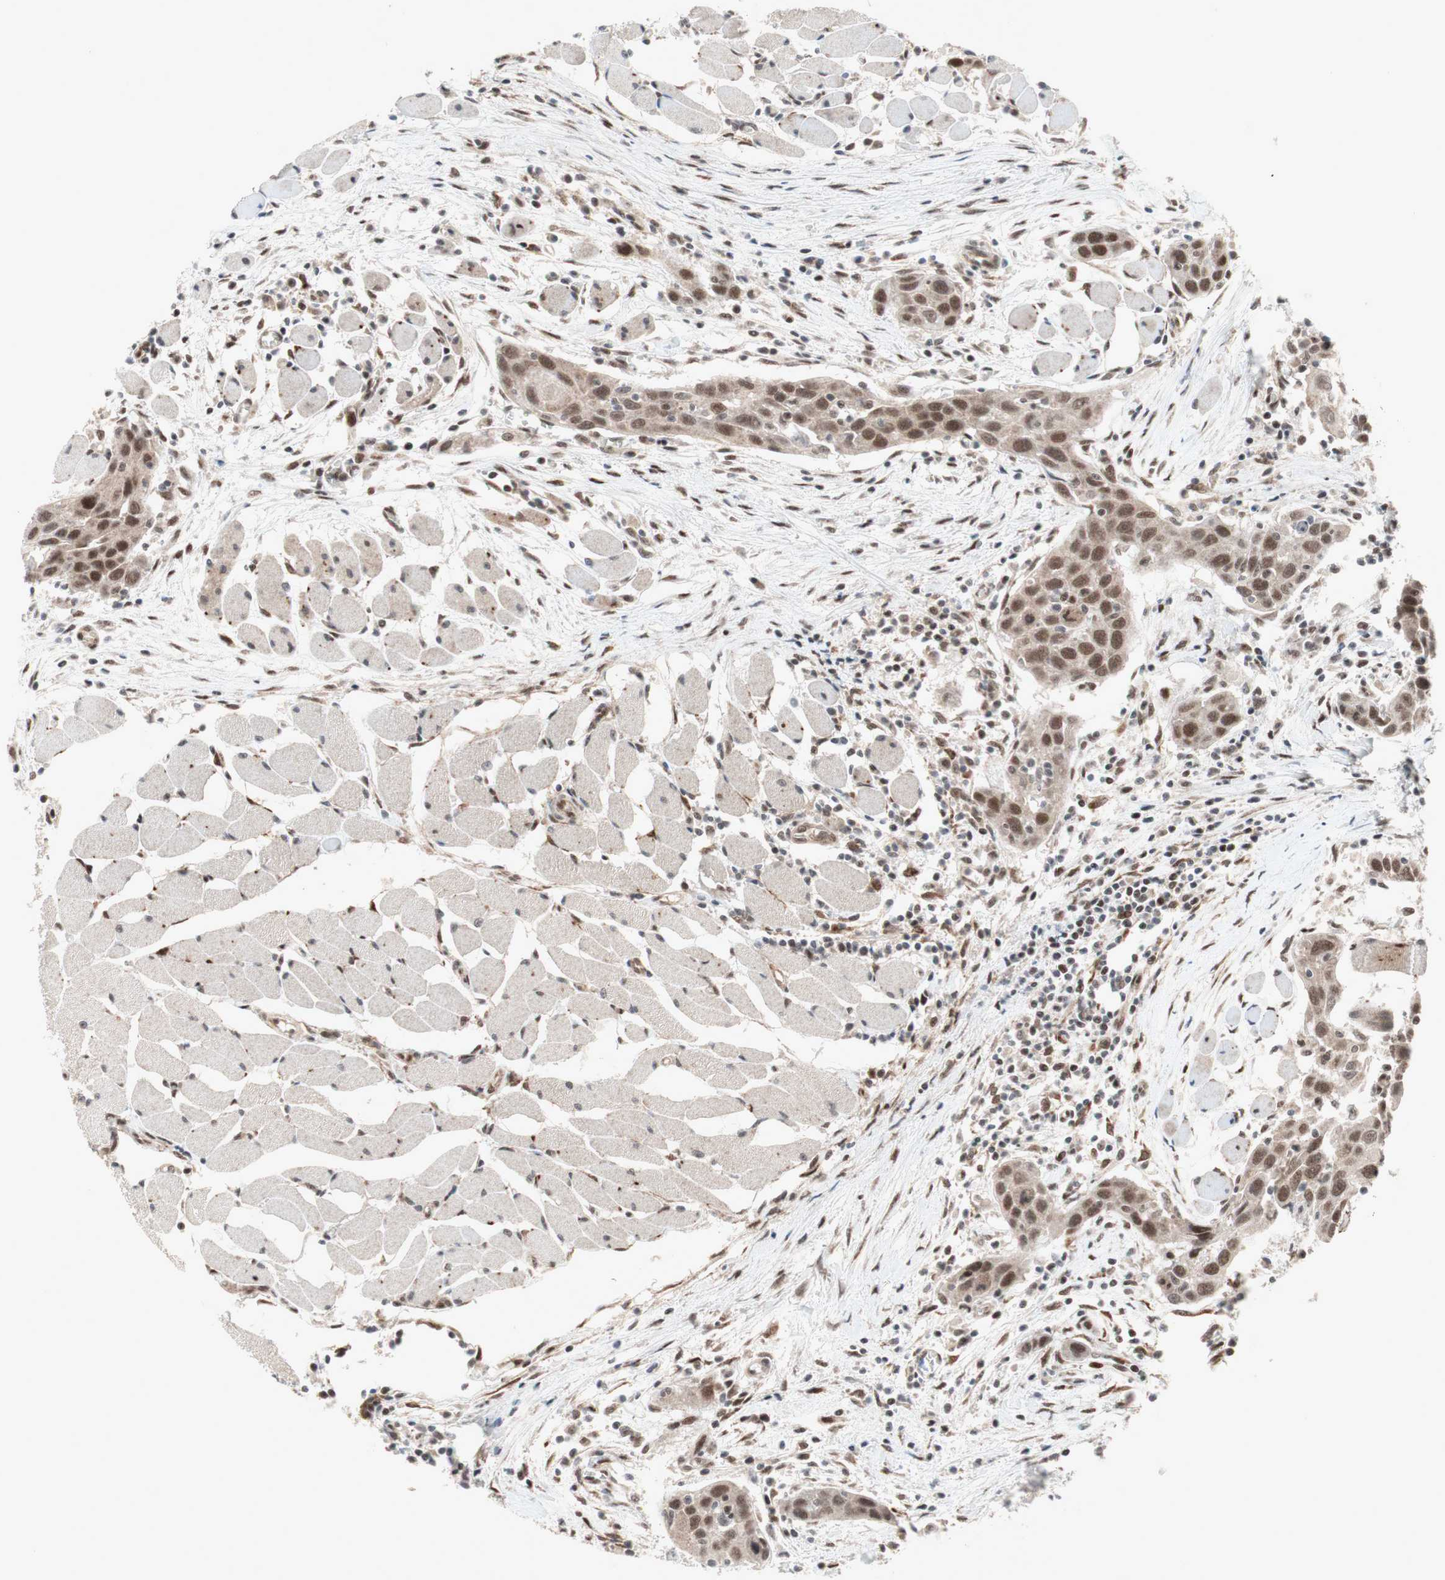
{"staining": {"intensity": "moderate", "quantity": ">75%", "location": "nuclear"}, "tissue": "head and neck cancer", "cell_type": "Tumor cells", "image_type": "cancer", "snomed": [{"axis": "morphology", "description": "Squamous cell carcinoma, NOS"}, {"axis": "topography", "description": "Oral tissue"}, {"axis": "topography", "description": "Head-Neck"}], "caption": "A brown stain highlights moderate nuclear expression of a protein in human head and neck squamous cell carcinoma tumor cells.", "gene": "TCF12", "patient": {"sex": "female", "age": 50}}